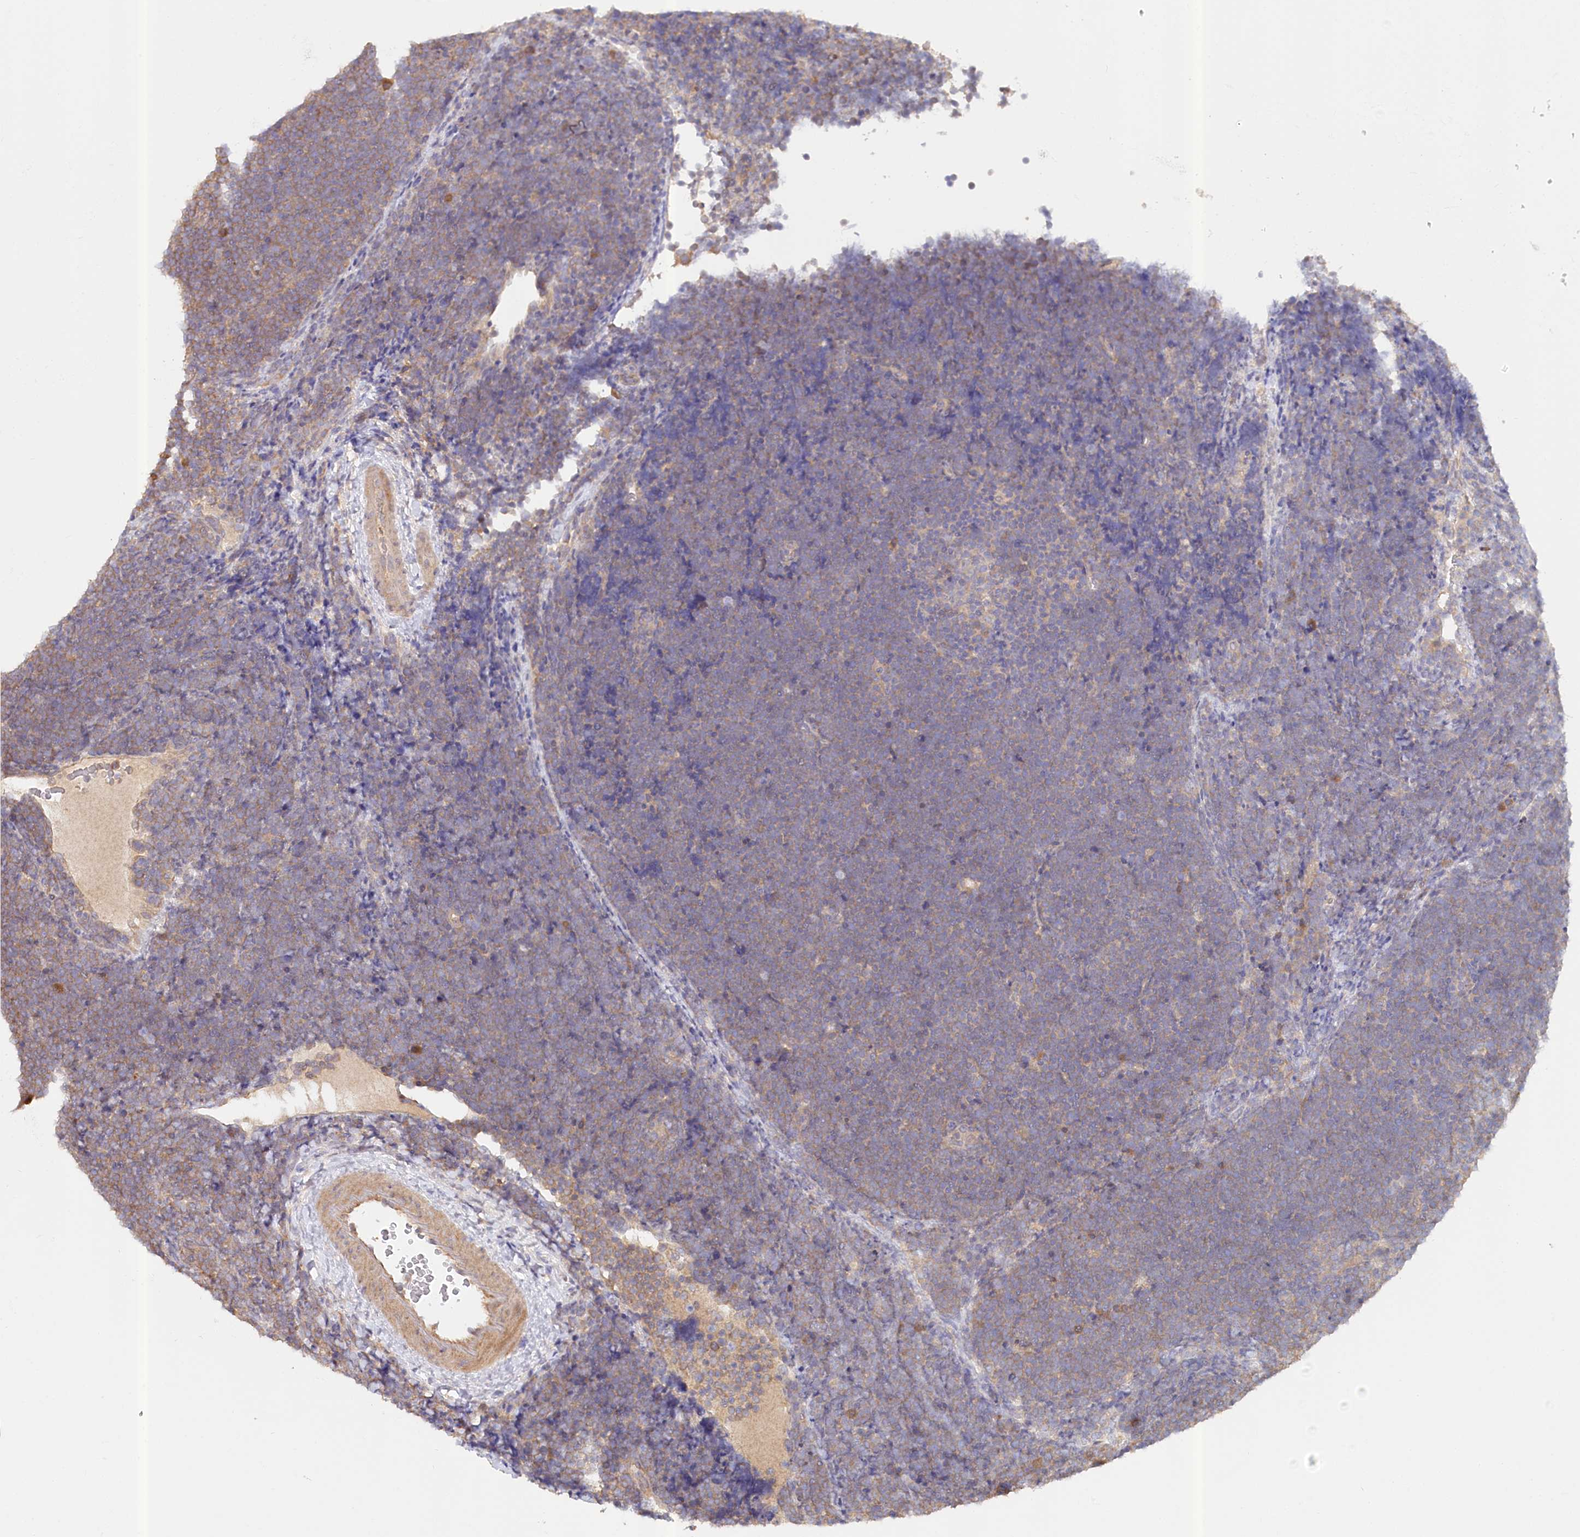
{"staining": {"intensity": "weak", "quantity": "<25%", "location": "cytoplasmic/membranous"}, "tissue": "lymphoma", "cell_type": "Tumor cells", "image_type": "cancer", "snomed": [{"axis": "morphology", "description": "Malignant lymphoma, non-Hodgkin's type, High grade"}, {"axis": "topography", "description": "Lymph node"}], "caption": "IHC photomicrograph of human malignant lymphoma, non-Hodgkin's type (high-grade) stained for a protein (brown), which displays no expression in tumor cells.", "gene": "PAIP2", "patient": {"sex": "male", "age": 13}}